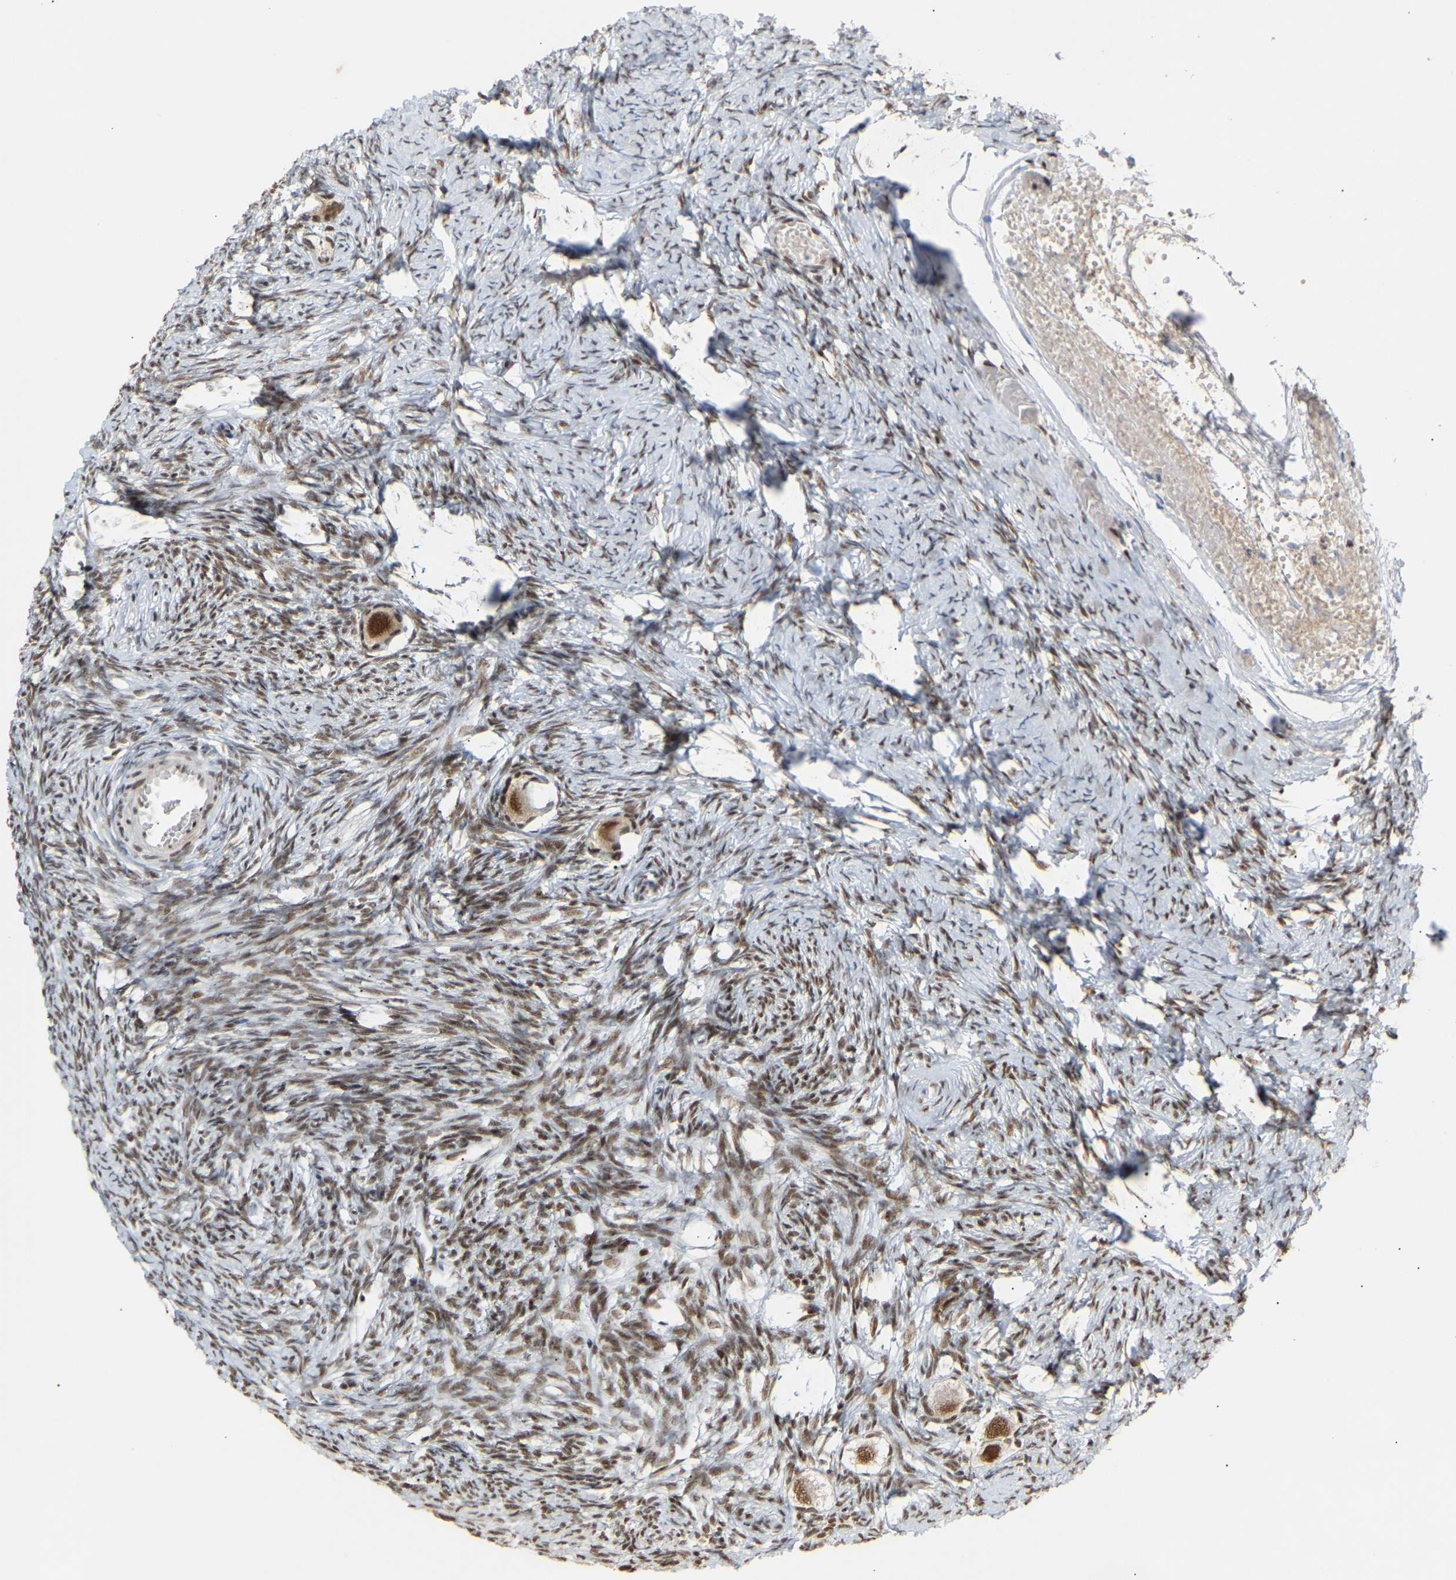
{"staining": {"intensity": "moderate", "quantity": "25%-75%", "location": "nuclear"}, "tissue": "ovary", "cell_type": "Follicle cells", "image_type": "normal", "snomed": [{"axis": "morphology", "description": "Normal tissue, NOS"}, {"axis": "topography", "description": "Ovary"}], "caption": "Immunohistochemical staining of unremarkable ovary shows 25%-75% levels of moderate nuclear protein expression in approximately 25%-75% of follicle cells. The staining was performed using DAB (3,3'-diaminobenzidine) to visualize the protein expression in brown, while the nuclei were stained in blue with hematoxylin (Magnification: 20x).", "gene": "NELFB", "patient": {"sex": "female", "age": 27}}